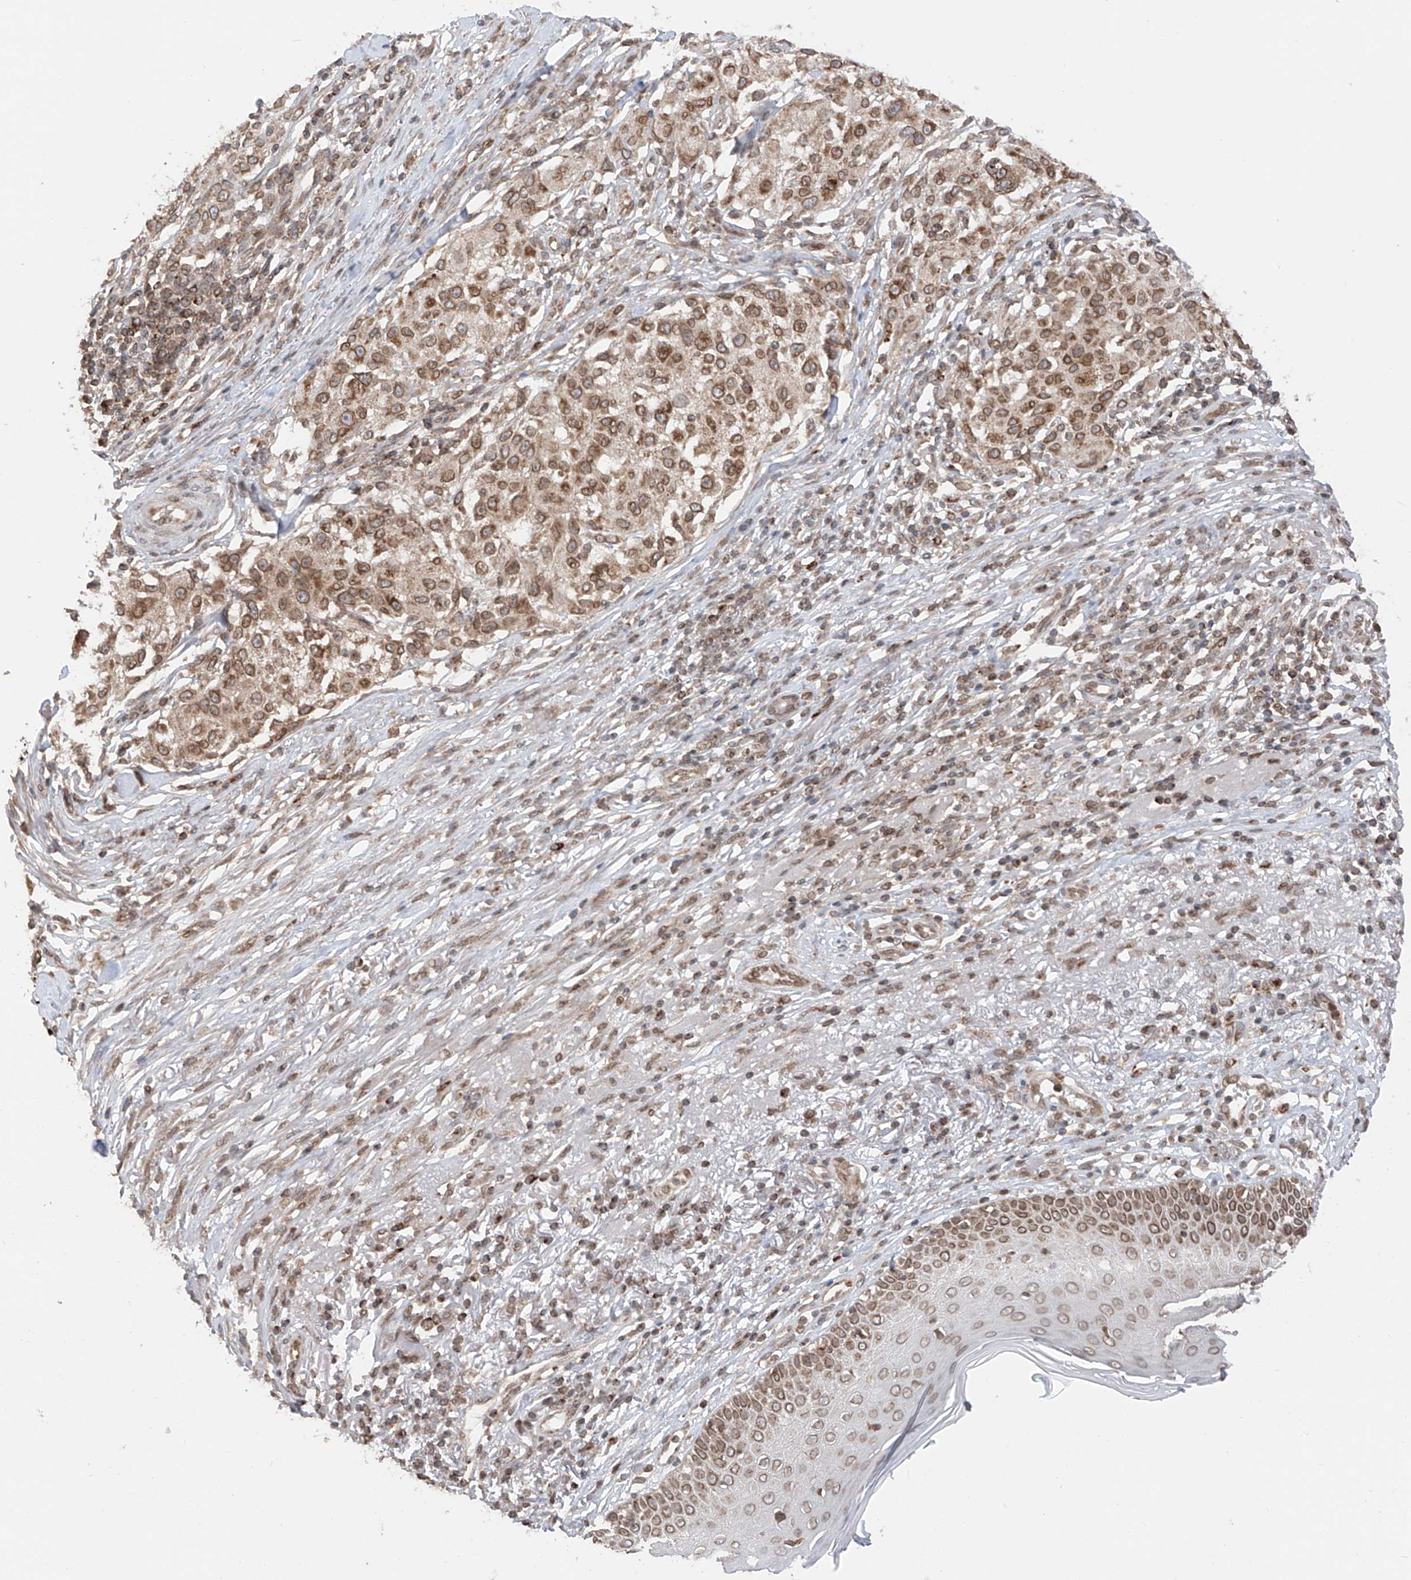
{"staining": {"intensity": "moderate", "quantity": "25%-75%", "location": "cytoplasmic/membranous,nuclear"}, "tissue": "melanoma", "cell_type": "Tumor cells", "image_type": "cancer", "snomed": [{"axis": "morphology", "description": "Necrosis, NOS"}, {"axis": "morphology", "description": "Malignant melanoma, NOS"}, {"axis": "topography", "description": "Skin"}], "caption": "Malignant melanoma stained for a protein shows moderate cytoplasmic/membranous and nuclear positivity in tumor cells.", "gene": "AHCTF1", "patient": {"sex": "female", "age": 87}}